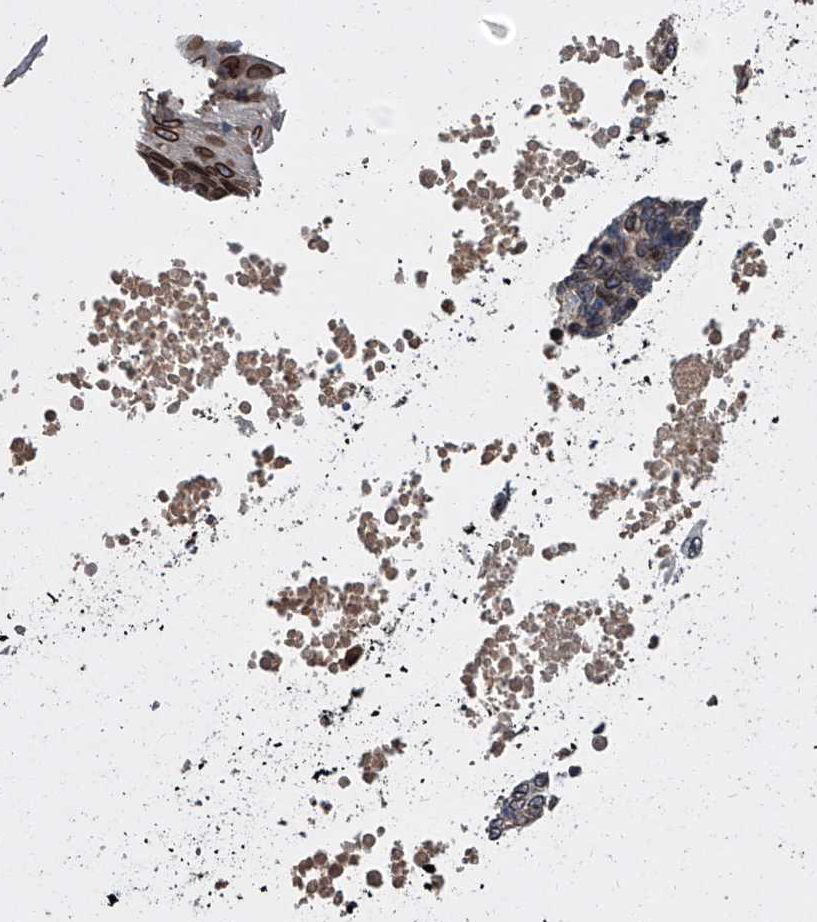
{"staining": {"intensity": "moderate", "quantity": ">75%", "location": "cytoplasmic/membranous,nuclear"}, "tissue": "skin cancer", "cell_type": "Tumor cells", "image_type": "cancer", "snomed": [{"axis": "morphology", "description": "Basal cell carcinoma"}, {"axis": "topography", "description": "Skin"}], "caption": "IHC of human skin basal cell carcinoma displays medium levels of moderate cytoplasmic/membranous and nuclear positivity in approximately >75% of tumor cells. Using DAB (brown) and hematoxylin (blue) stains, captured at high magnification using brightfield microscopy.", "gene": "LRRC8C", "patient": {"sex": "female", "age": 81}}